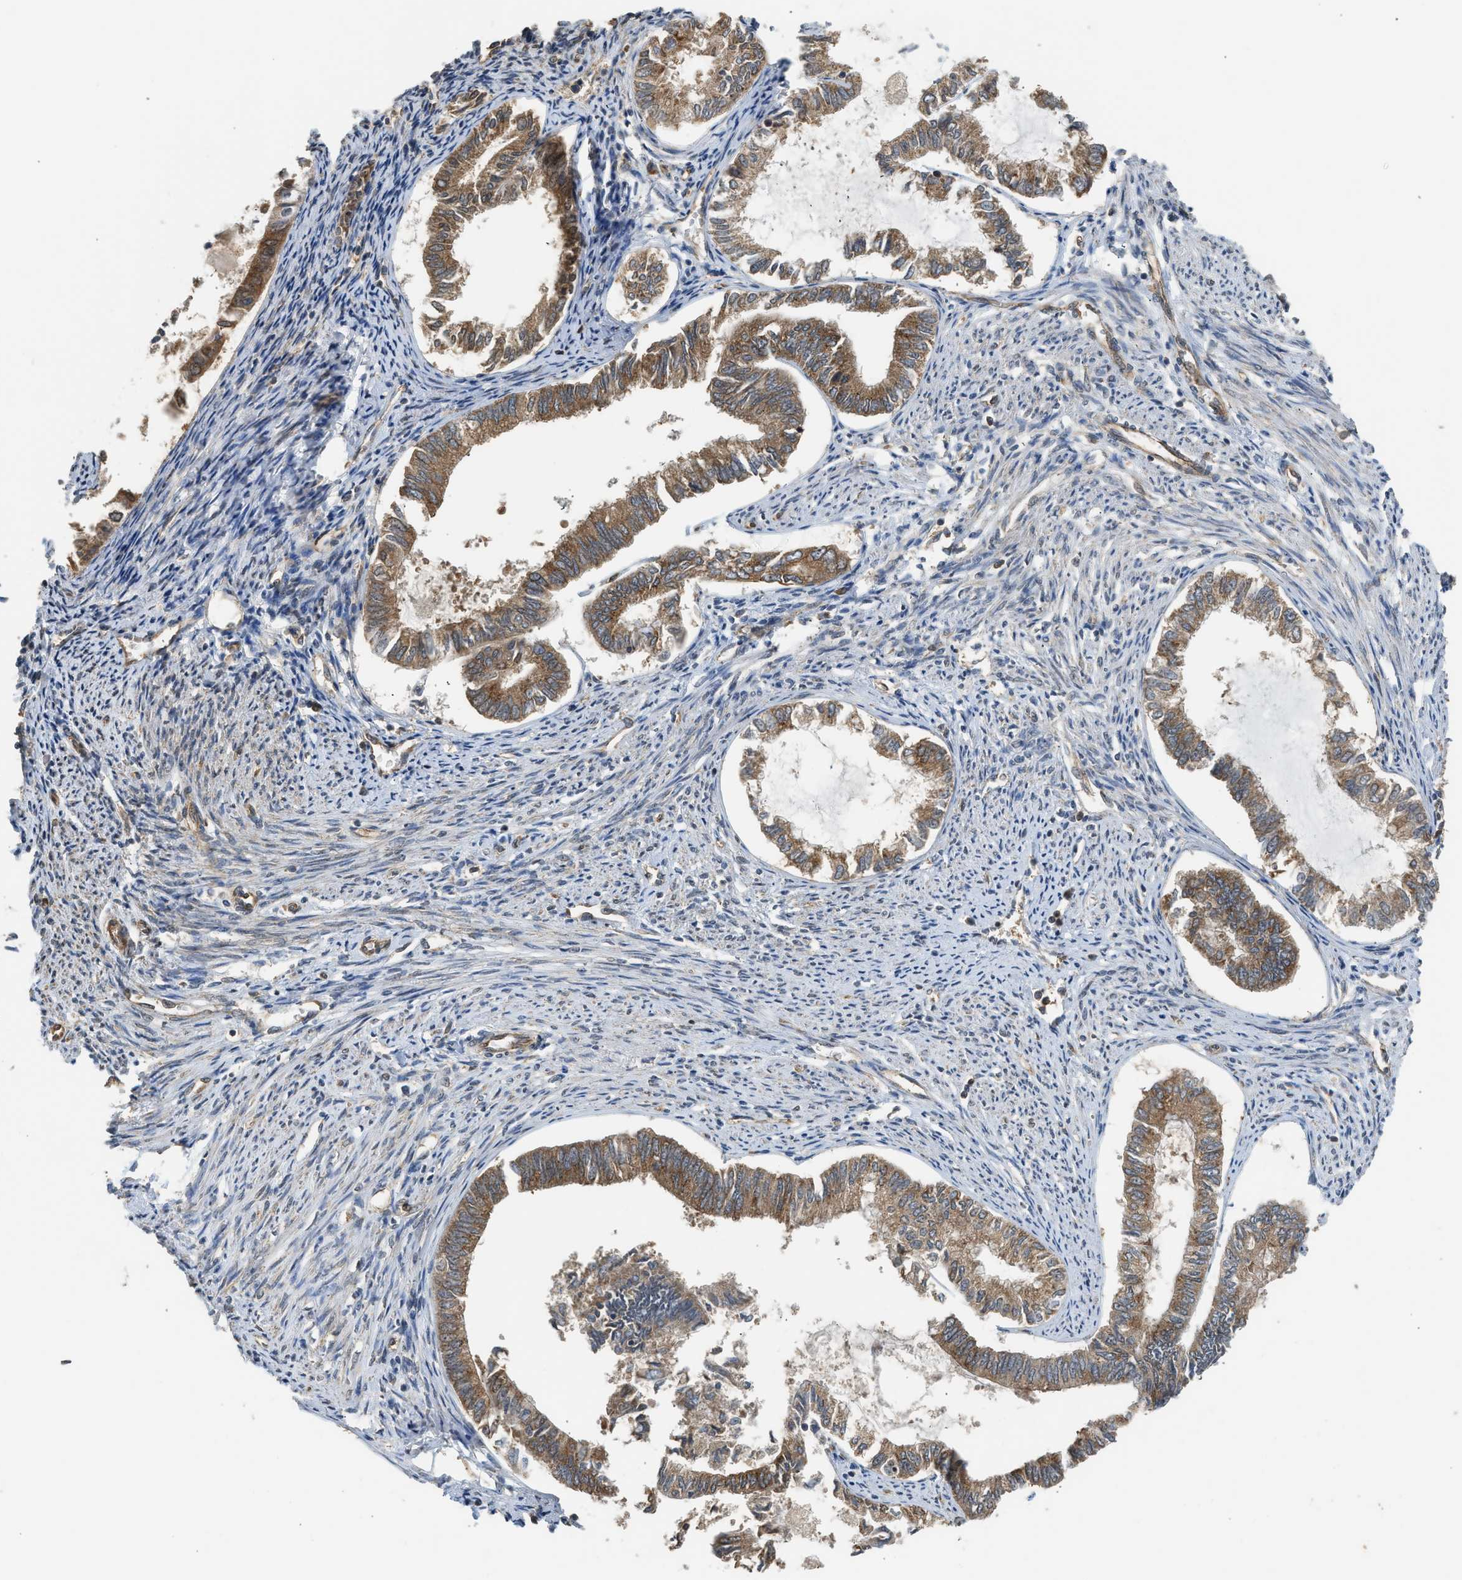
{"staining": {"intensity": "moderate", "quantity": ">75%", "location": "cytoplasmic/membranous"}, "tissue": "endometrial cancer", "cell_type": "Tumor cells", "image_type": "cancer", "snomed": [{"axis": "morphology", "description": "Adenocarcinoma, NOS"}, {"axis": "topography", "description": "Endometrium"}], "caption": "This image reveals IHC staining of endometrial adenocarcinoma, with medium moderate cytoplasmic/membranous expression in about >75% of tumor cells.", "gene": "HIP1R", "patient": {"sex": "female", "age": 86}}